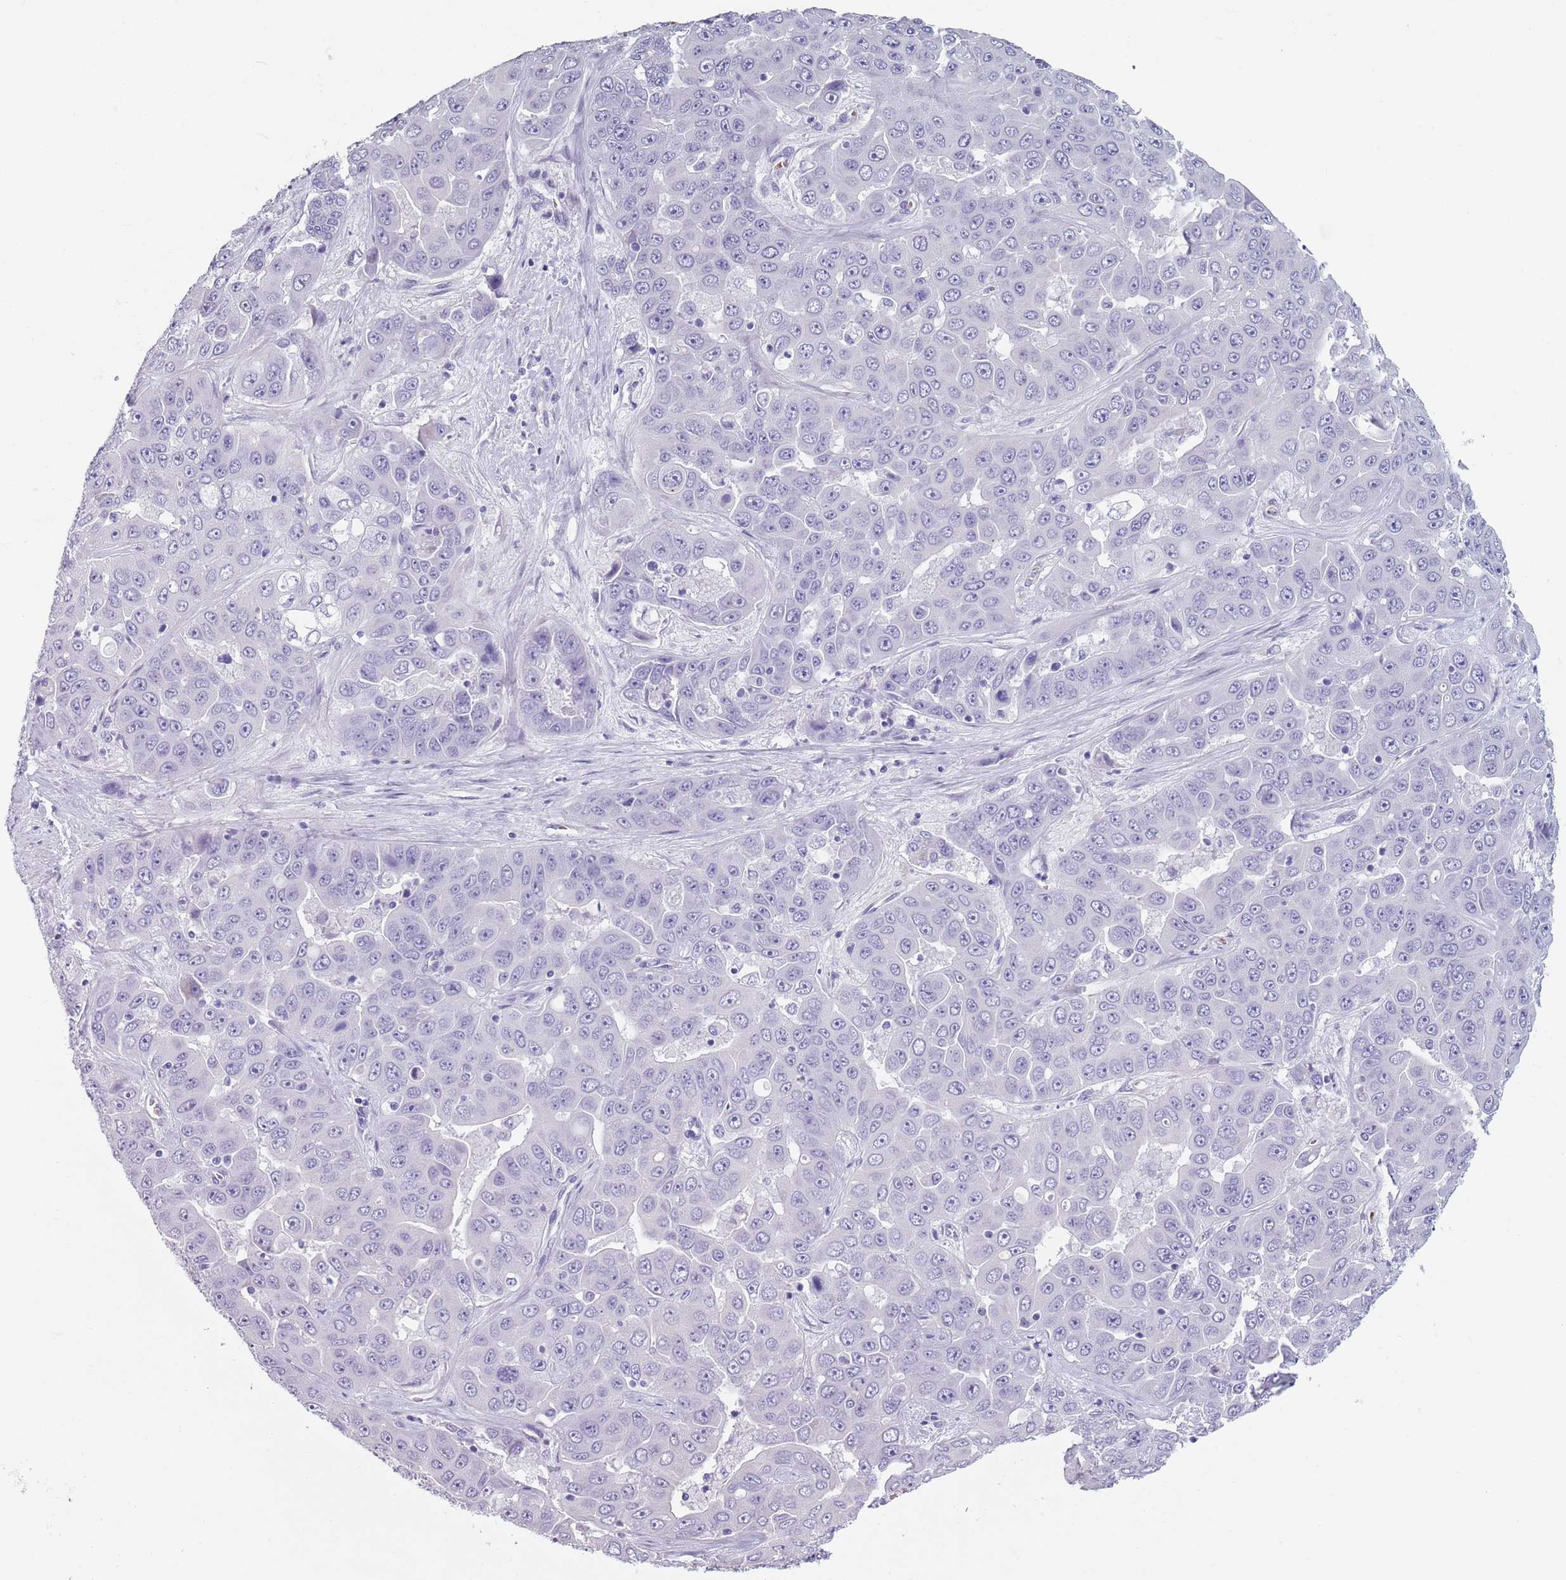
{"staining": {"intensity": "negative", "quantity": "none", "location": "none"}, "tissue": "liver cancer", "cell_type": "Tumor cells", "image_type": "cancer", "snomed": [{"axis": "morphology", "description": "Cholangiocarcinoma"}, {"axis": "topography", "description": "Liver"}], "caption": "Tumor cells are negative for brown protein staining in liver cancer (cholangiocarcinoma). Nuclei are stained in blue.", "gene": "SPESP1", "patient": {"sex": "female", "age": 52}}